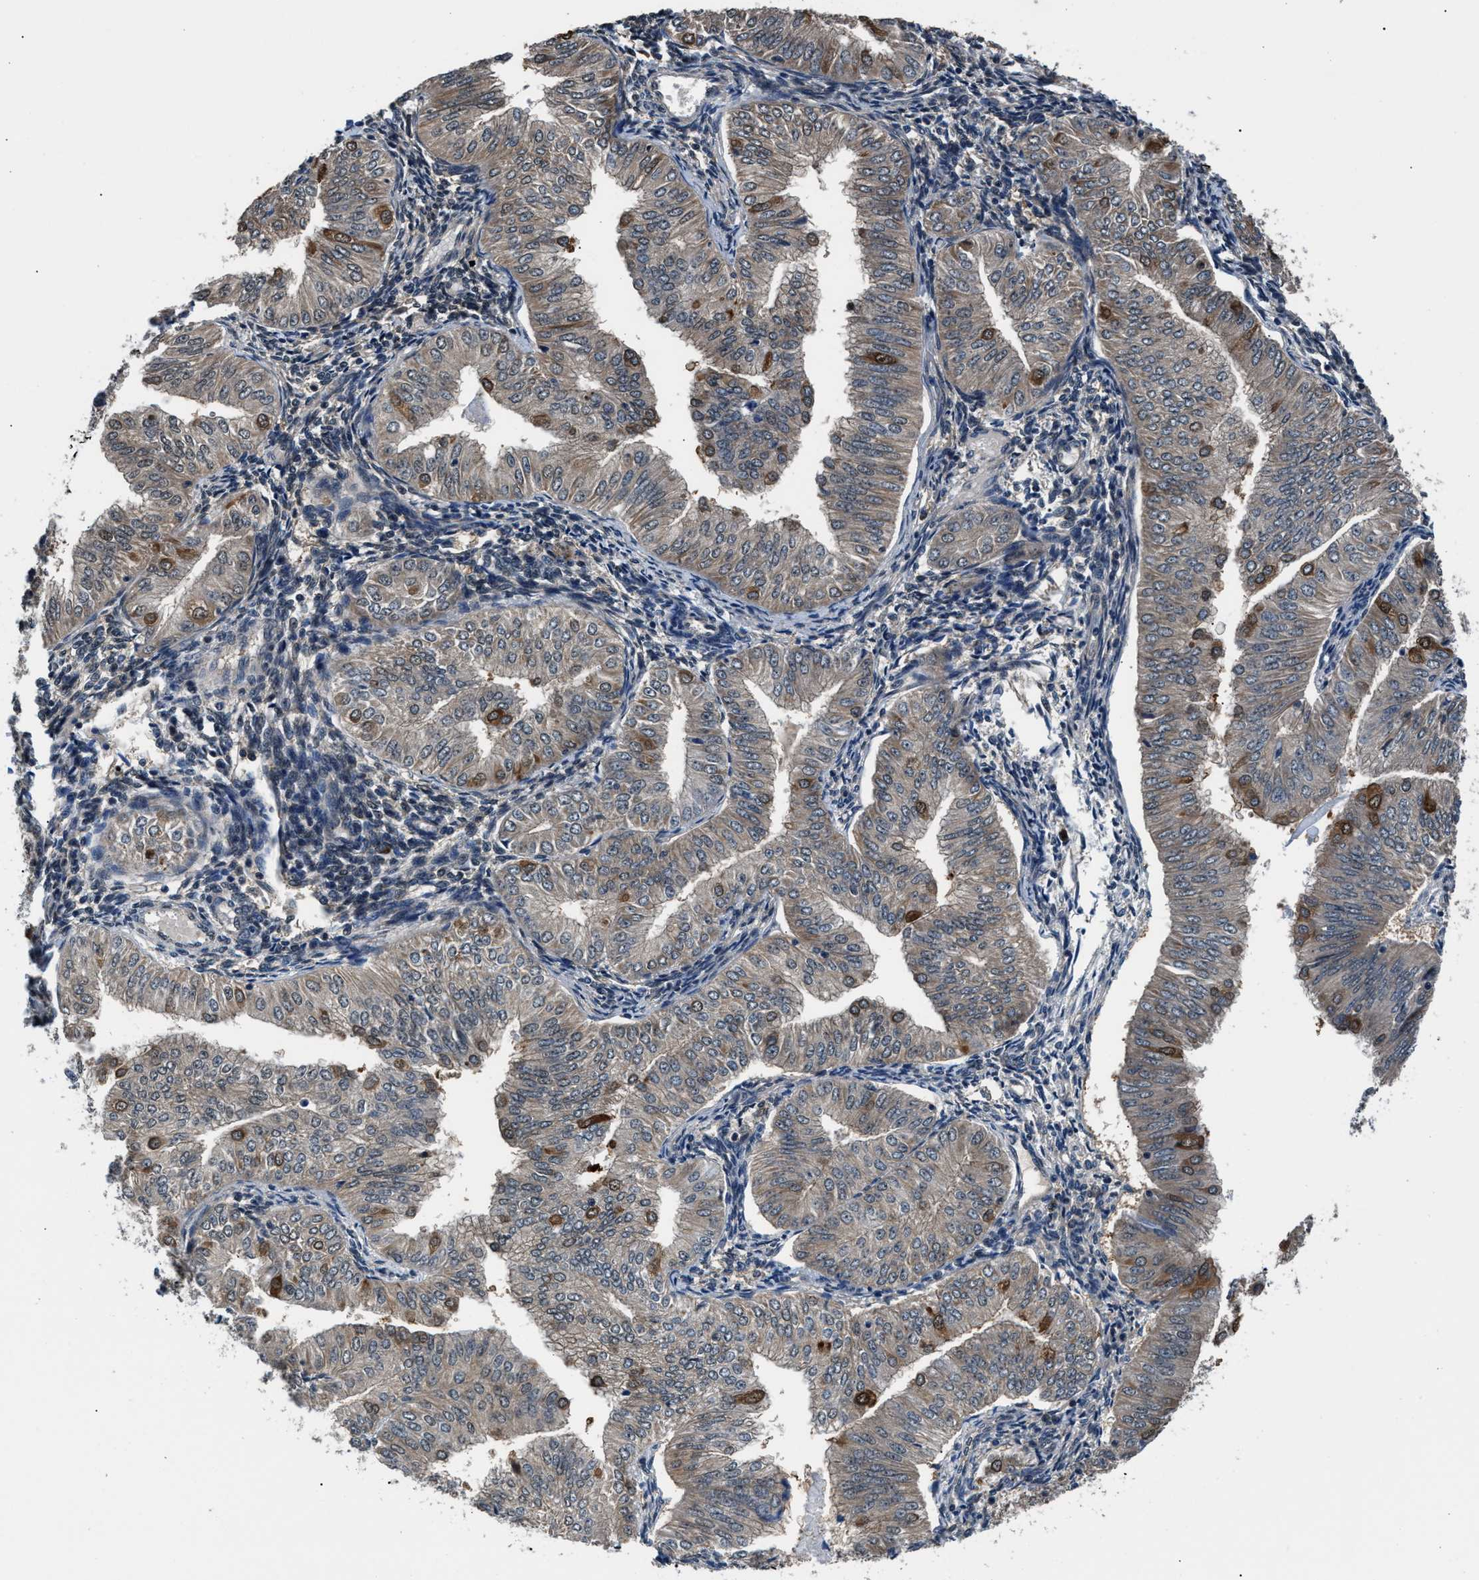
{"staining": {"intensity": "moderate", "quantity": "<25%", "location": "cytoplasmic/membranous"}, "tissue": "endometrial cancer", "cell_type": "Tumor cells", "image_type": "cancer", "snomed": [{"axis": "morphology", "description": "Normal tissue, NOS"}, {"axis": "morphology", "description": "Adenocarcinoma, NOS"}, {"axis": "topography", "description": "Endometrium"}], "caption": "Immunohistochemical staining of human endometrial adenocarcinoma displays low levels of moderate cytoplasmic/membranous protein expression in approximately <25% of tumor cells.", "gene": "RBM33", "patient": {"sex": "female", "age": 53}}